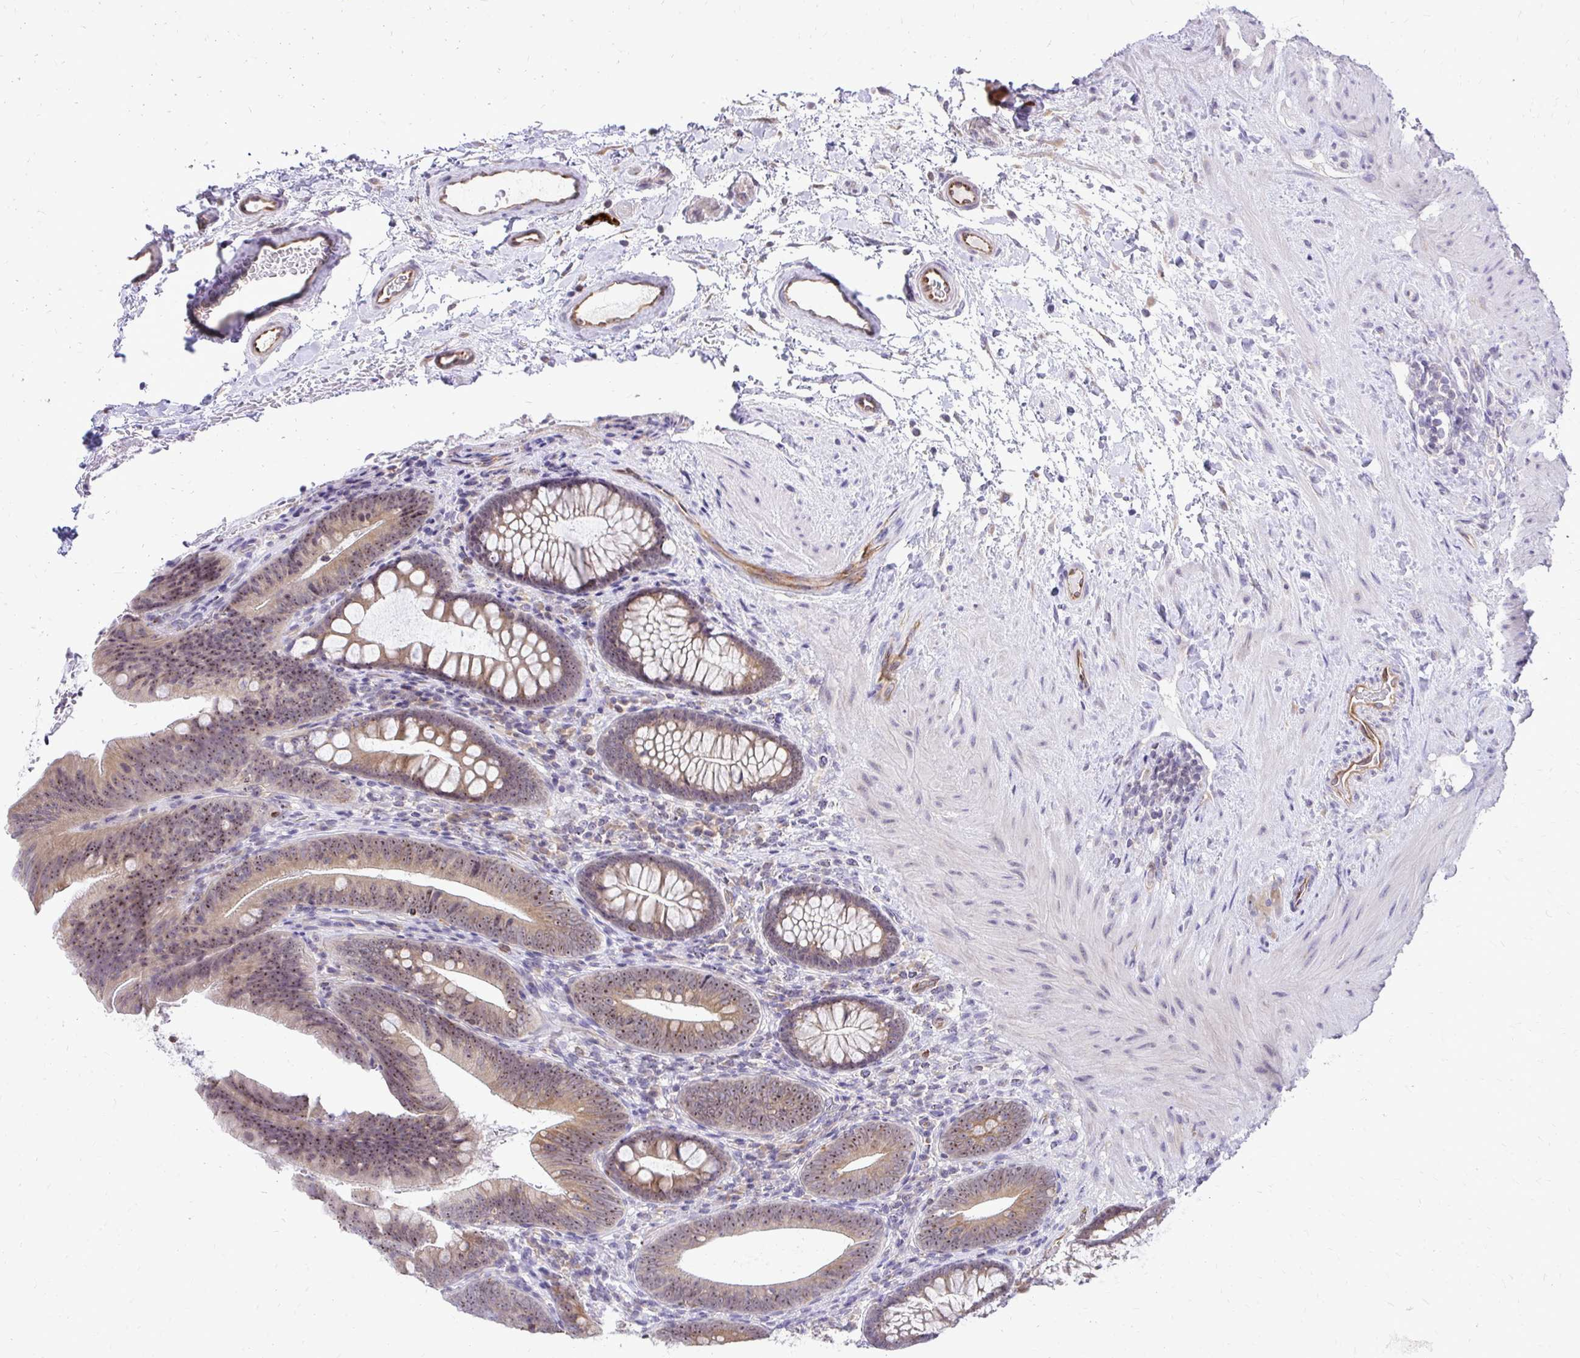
{"staining": {"intensity": "moderate", "quantity": ">75%", "location": "cytoplasmic/membranous"}, "tissue": "colon", "cell_type": "Endothelial cells", "image_type": "normal", "snomed": [{"axis": "morphology", "description": "Normal tissue, NOS"}, {"axis": "morphology", "description": "Adenoma, NOS"}, {"axis": "topography", "description": "Soft tissue"}, {"axis": "topography", "description": "Colon"}], "caption": "IHC photomicrograph of benign colon stained for a protein (brown), which displays medium levels of moderate cytoplasmic/membranous positivity in about >75% of endothelial cells.", "gene": "NIFK", "patient": {"sex": "male", "age": 47}}